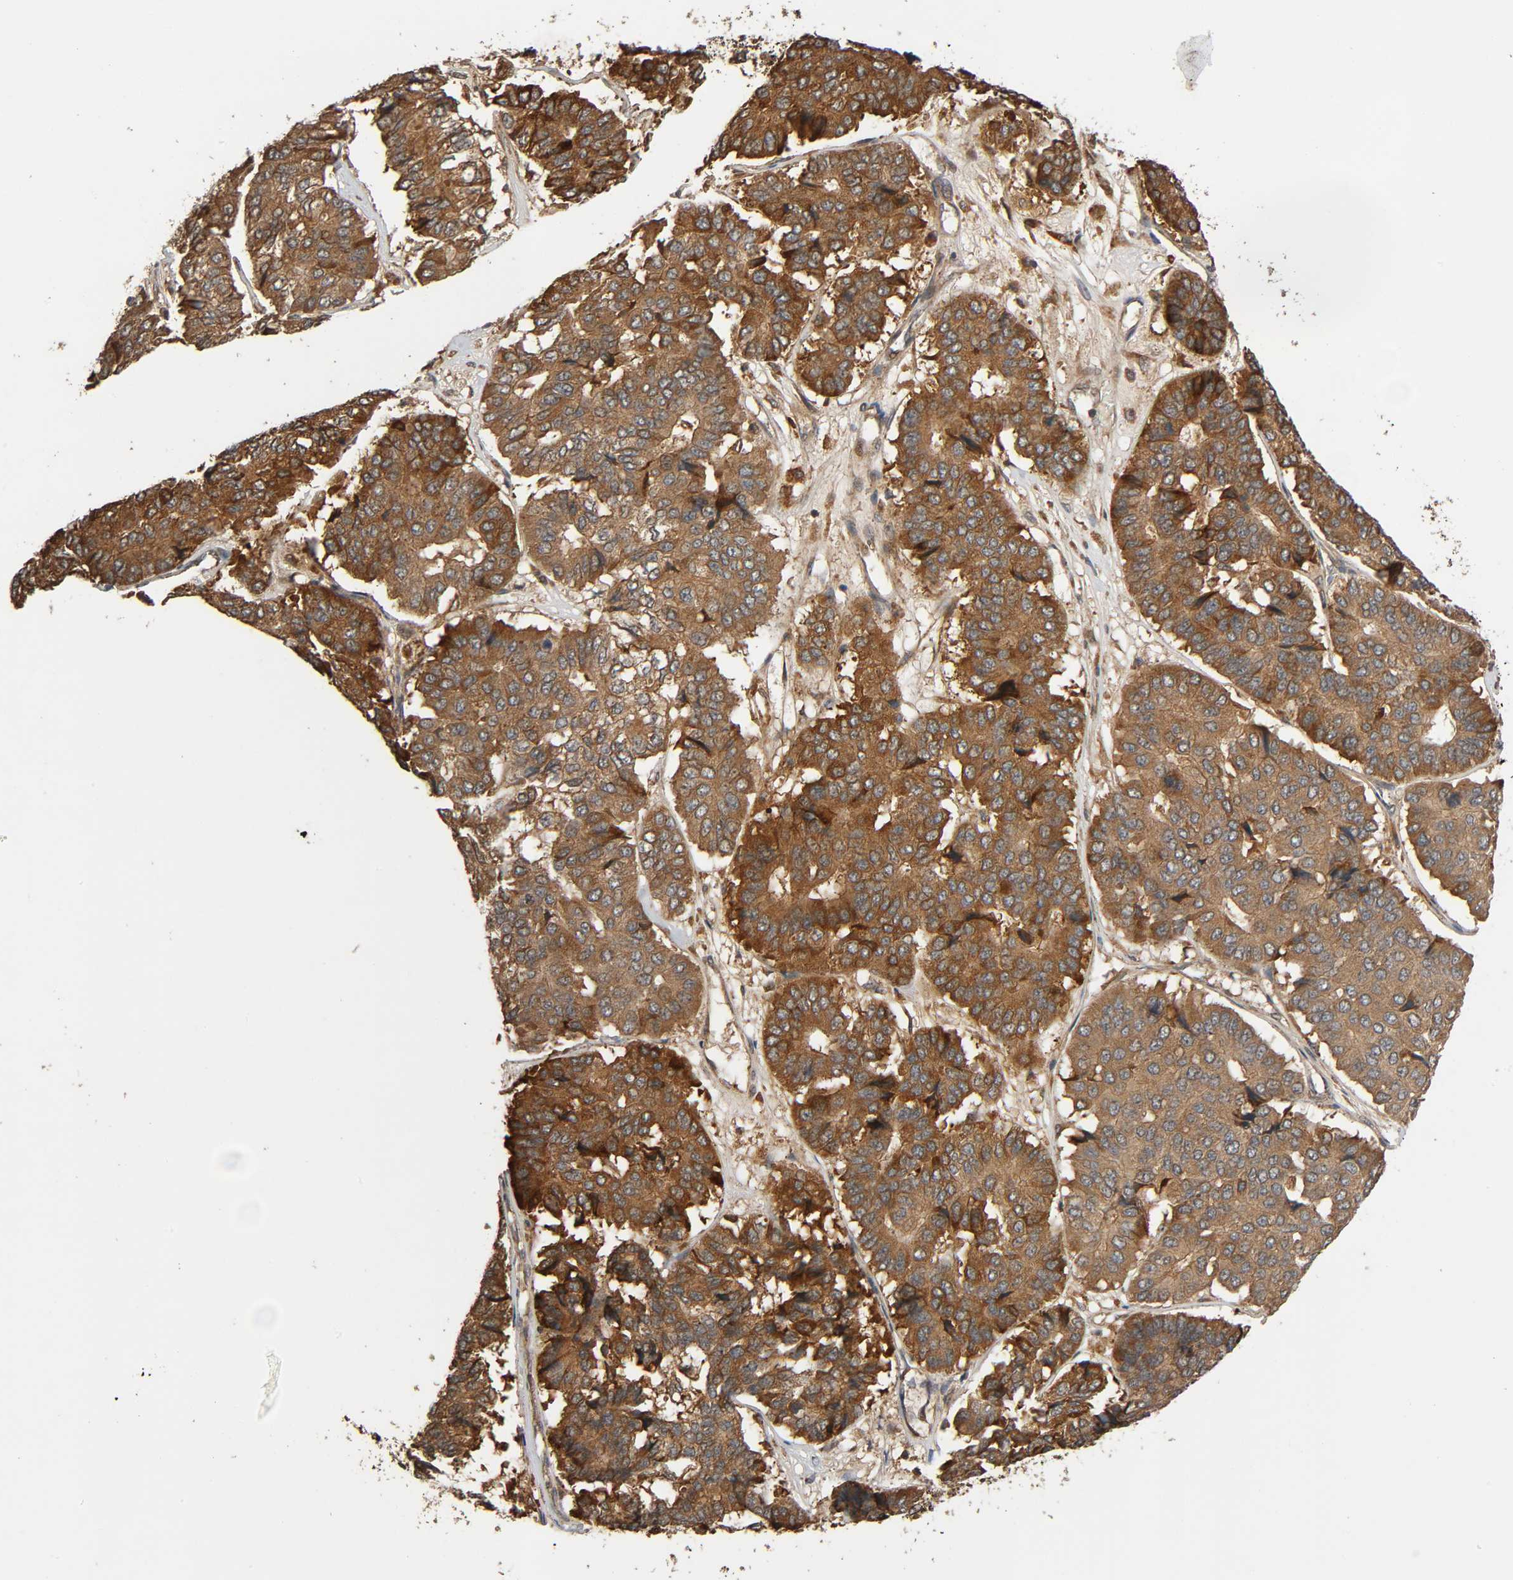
{"staining": {"intensity": "strong", "quantity": ">75%", "location": "cytoplasmic/membranous"}, "tissue": "pancreatic cancer", "cell_type": "Tumor cells", "image_type": "cancer", "snomed": [{"axis": "morphology", "description": "Adenocarcinoma, NOS"}, {"axis": "topography", "description": "Pancreas"}], "caption": "Immunohistochemistry (IHC) histopathology image of pancreatic cancer stained for a protein (brown), which shows high levels of strong cytoplasmic/membranous staining in approximately >75% of tumor cells.", "gene": "MAP3K8", "patient": {"sex": "male", "age": 50}}